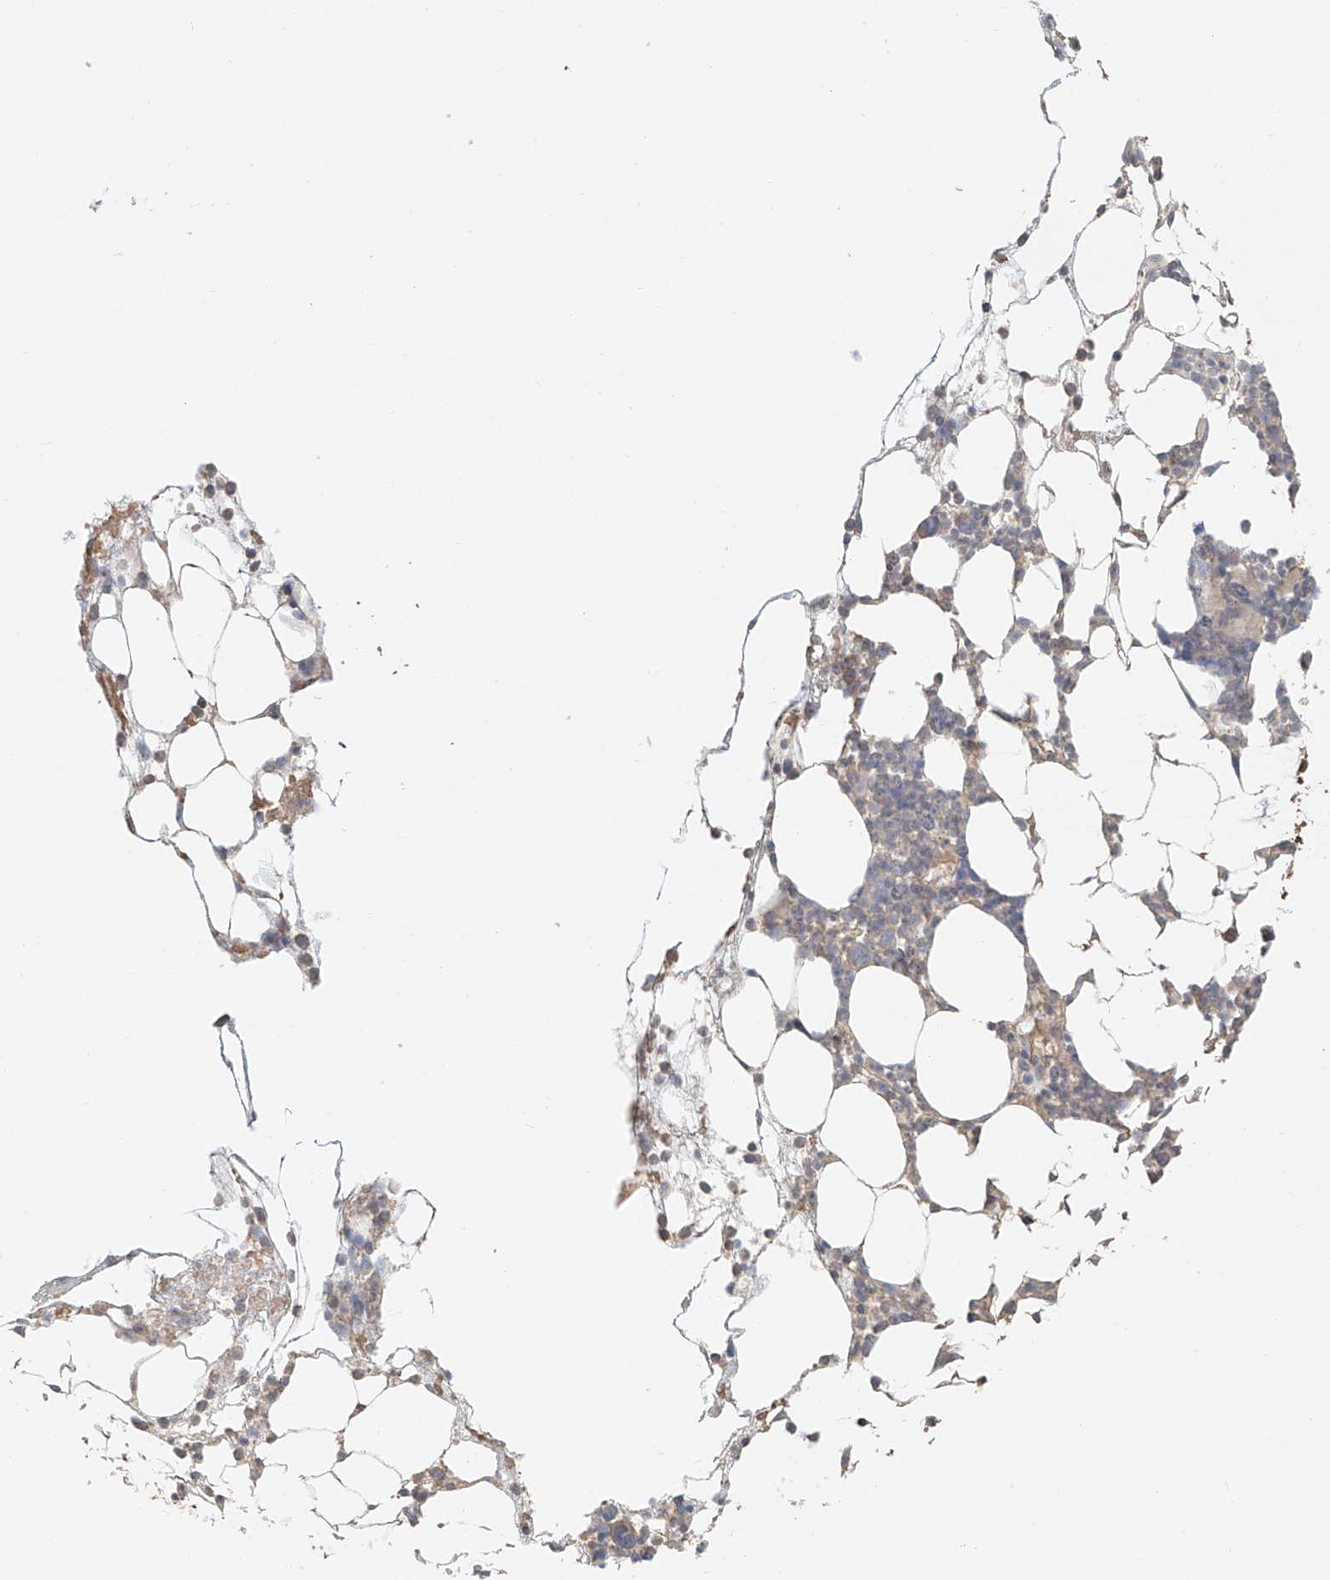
{"staining": {"intensity": "moderate", "quantity": "25%-75%", "location": "cytoplasmic/membranous"}, "tissue": "bone marrow", "cell_type": "Hematopoietic cells", "image_type": "normal", "snomed": [{"axis": "morphology", "description": "Normal tissue, NOS"}, {"axis": "morphology", "description": "Inflammation, NOS"}, {"axis": "topography", "description": "Bone marrow"}], "caption": "High-magnification brightfield microscopy of unremarkable bone marrow stained with DAB (3,3'-diaminobenzidine) (brown) and counterstained with hematoxylin (blue). hematopoietic cells exhibit moderate cytoplasmic/membranous staining is identified in approximately25%-75% of cells. (DAB IHC with brightfield microscopy, high magnification).", "gene": "NPHS1", "patient": {"sex": "female", "age": 78}}